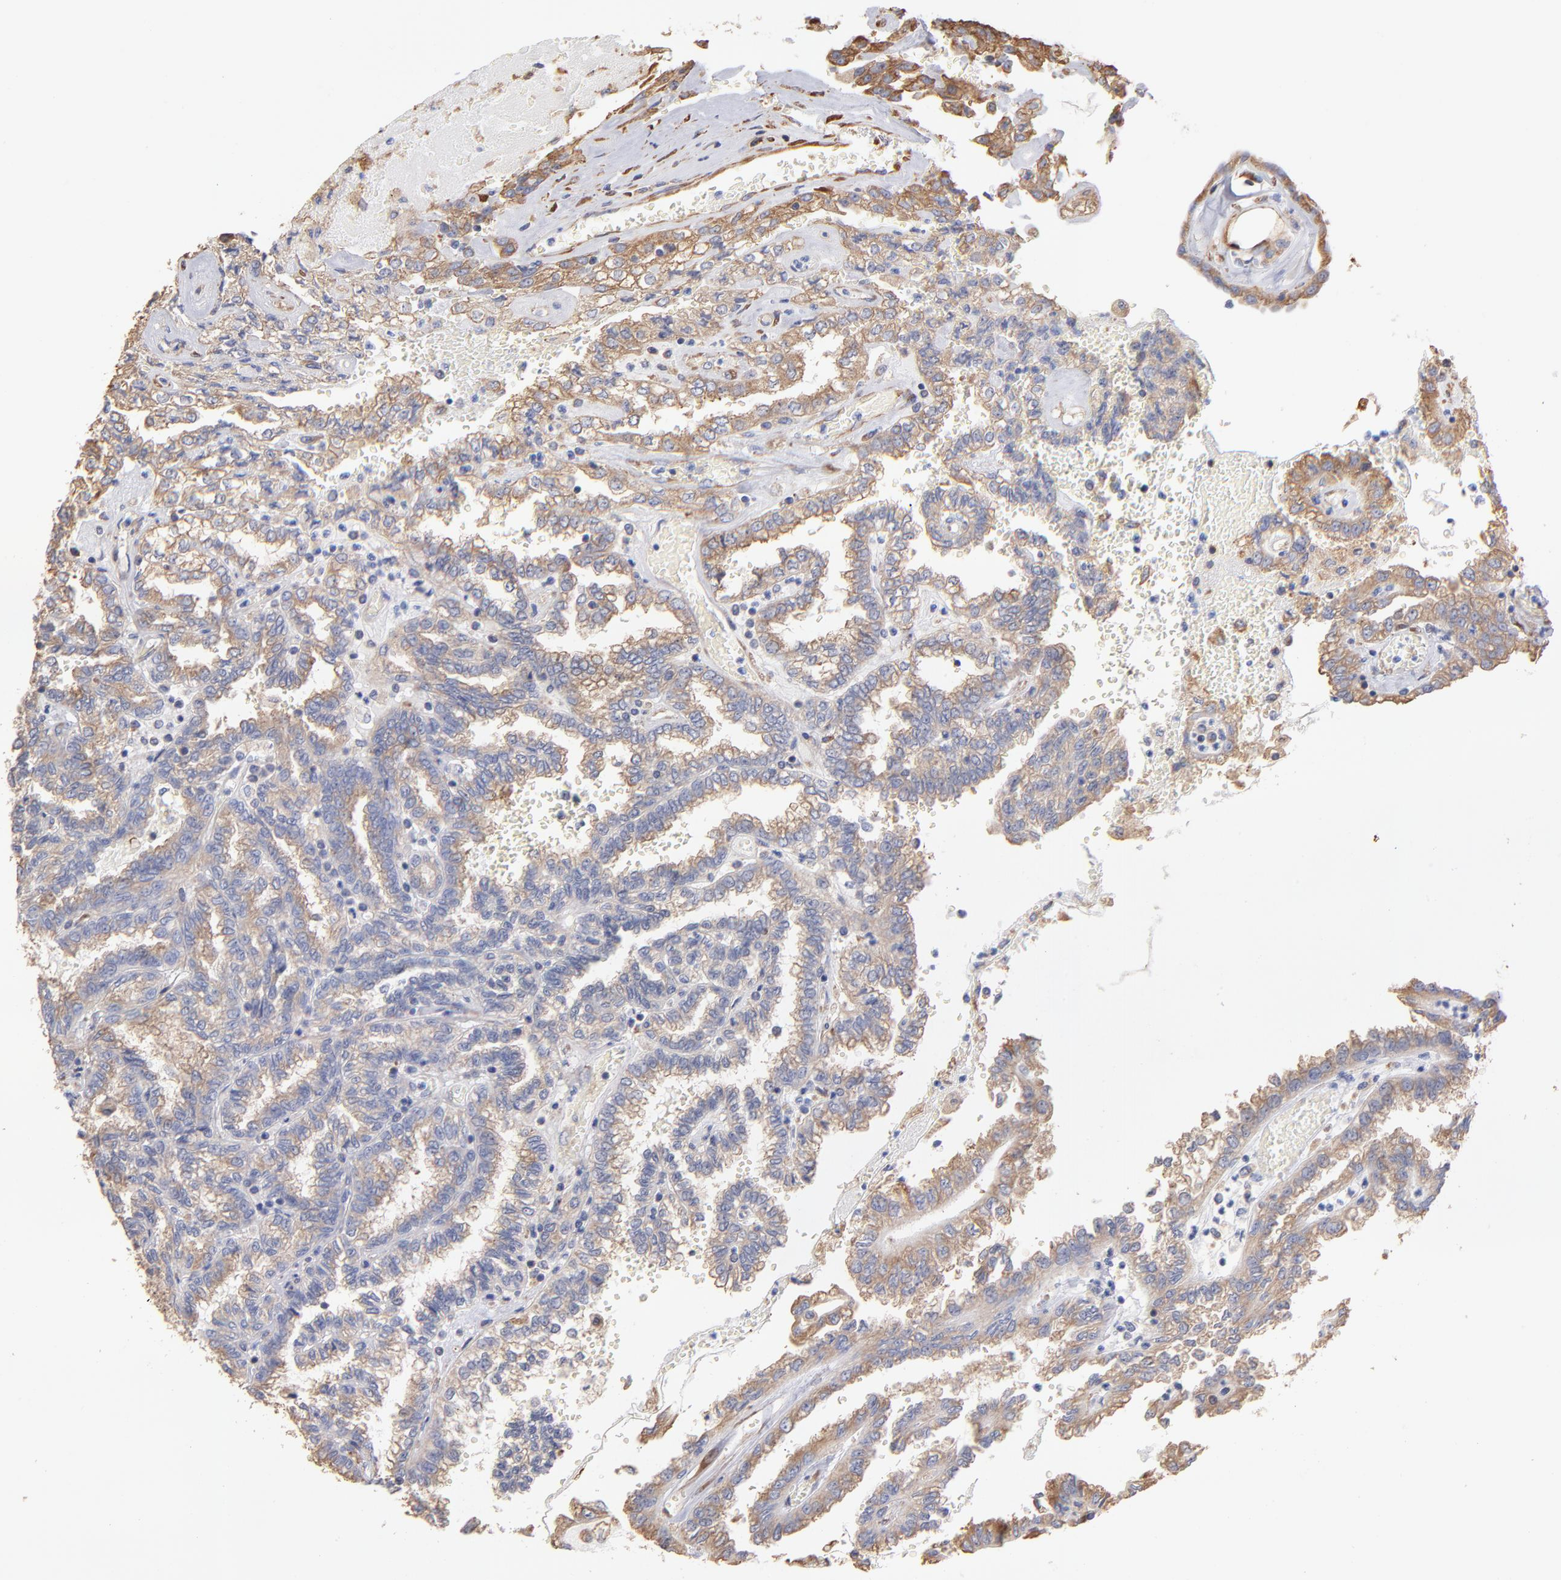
{"staining": {"intensity": "weak", "quantity": "25%-75%", "location": "cytoplasmic/membranous"}, "tissue": "renal cancer", "cell_type": "Tumor cells", "image_type": "cancer", "snomed": [{"axis": "morphology", "description": "Inflammation, NOS"}, {"axis": "morphology", "description": "Adenocarcinoma, NOS"}, {"axis": "topography", "description": "Kidney"}], "caption": "The immunohistochemical stain labels weak cytoplasmic/membranous positivity in tumor cells of renal cancer (adenocarcinoma) tissue.", "gene": "RPL9", "patient": {"sex": "male", "age": 68}}